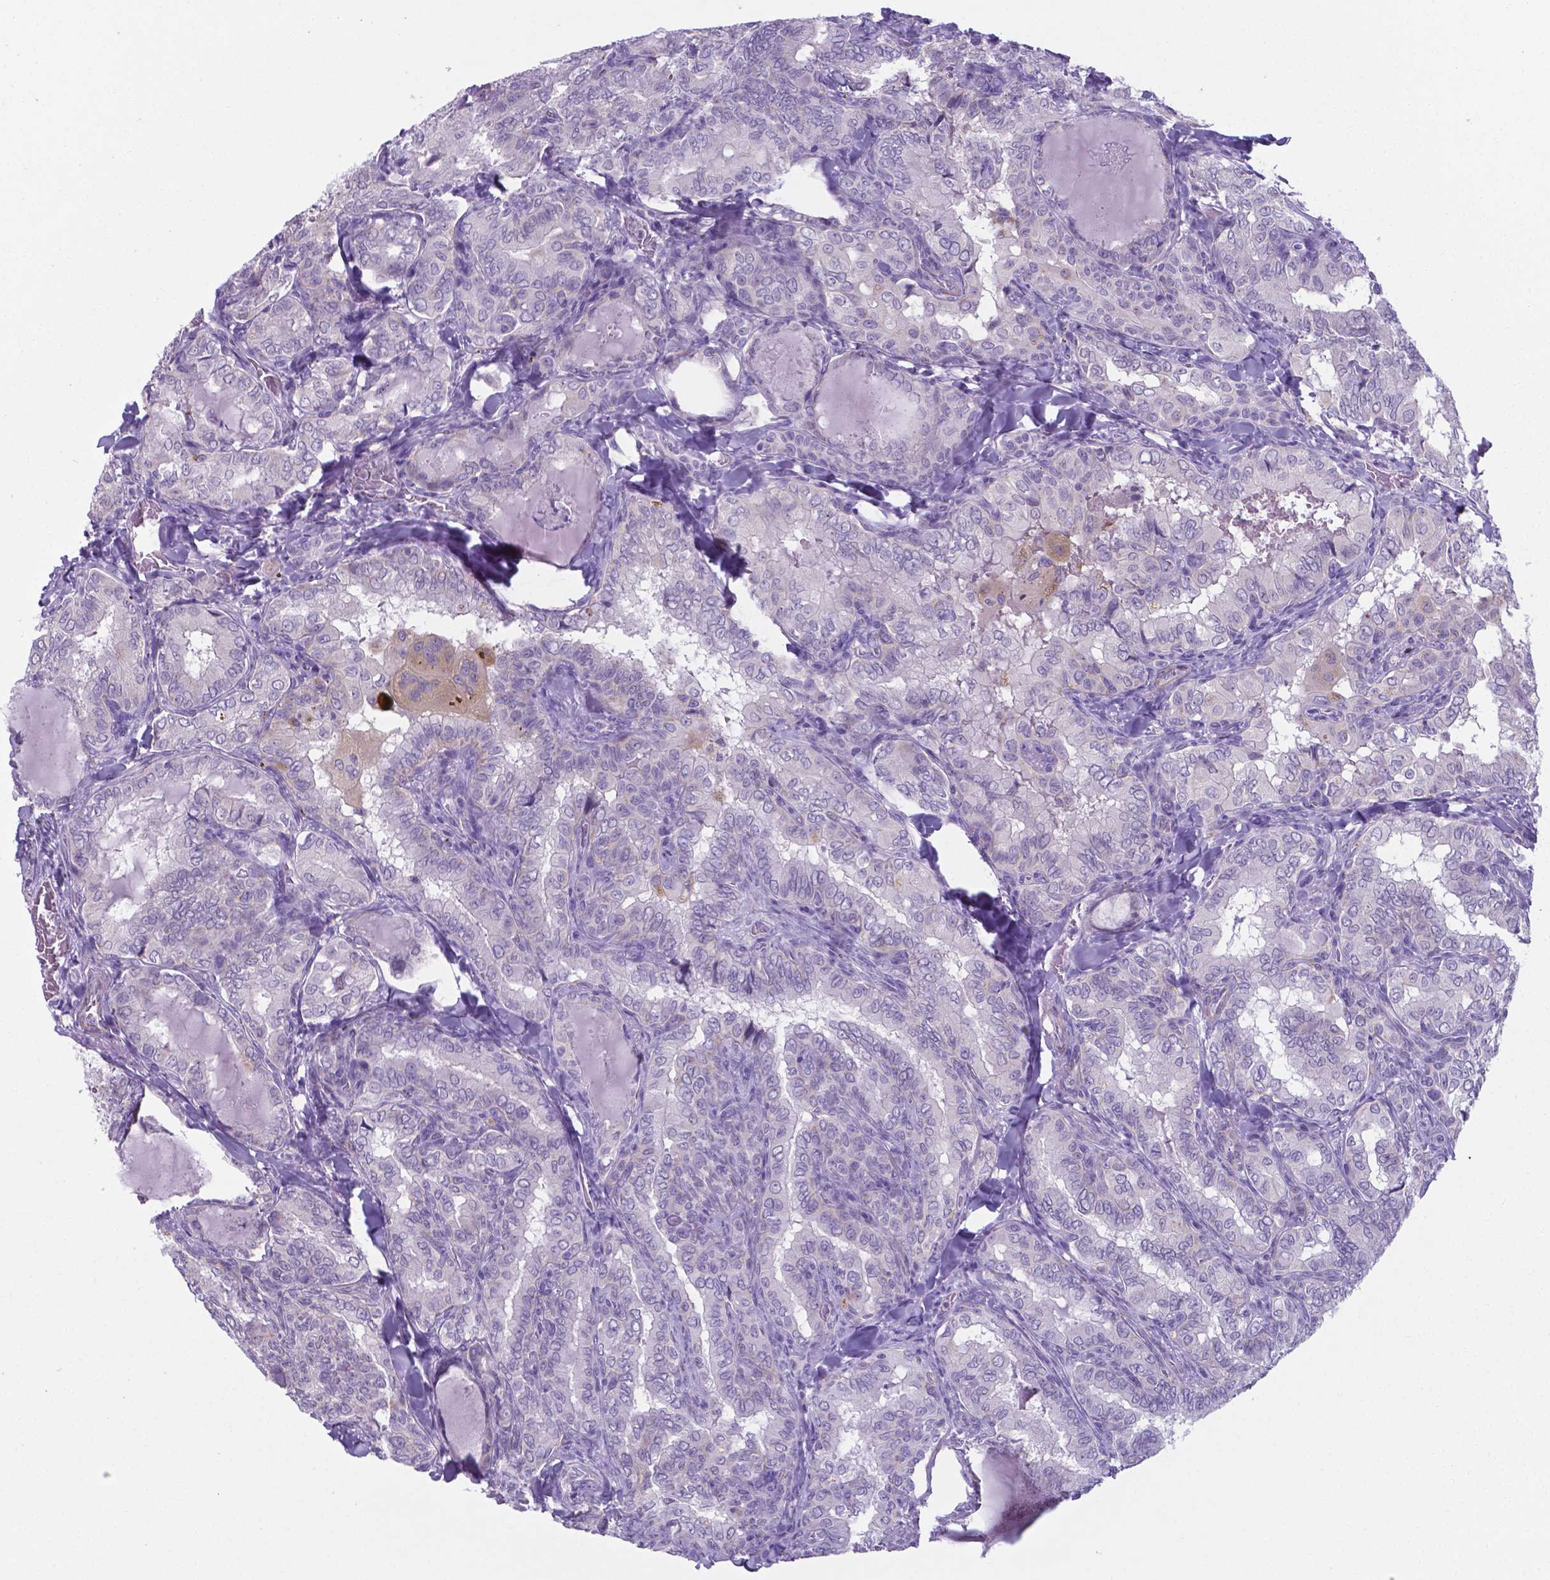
{"staining": {"intensity": "negative", "quantity": "none", "location": "none"}, "tissue": "thyroid cancer", "cell_type": "Tumor cells", "image_type": "cancer", "snomed": [{"axis": "morphology", "description": "Papillary adenocarcinoma, NOS"}, {"axis": "topography", "description": "Thyroid gland"}], "caption": "Thyroid papillary adenocarcinoma stained for a protein using IHC displays no positivity tumor cells.", "gene": "AP5B1", "patient": {"sex": "female", "age": 75}}